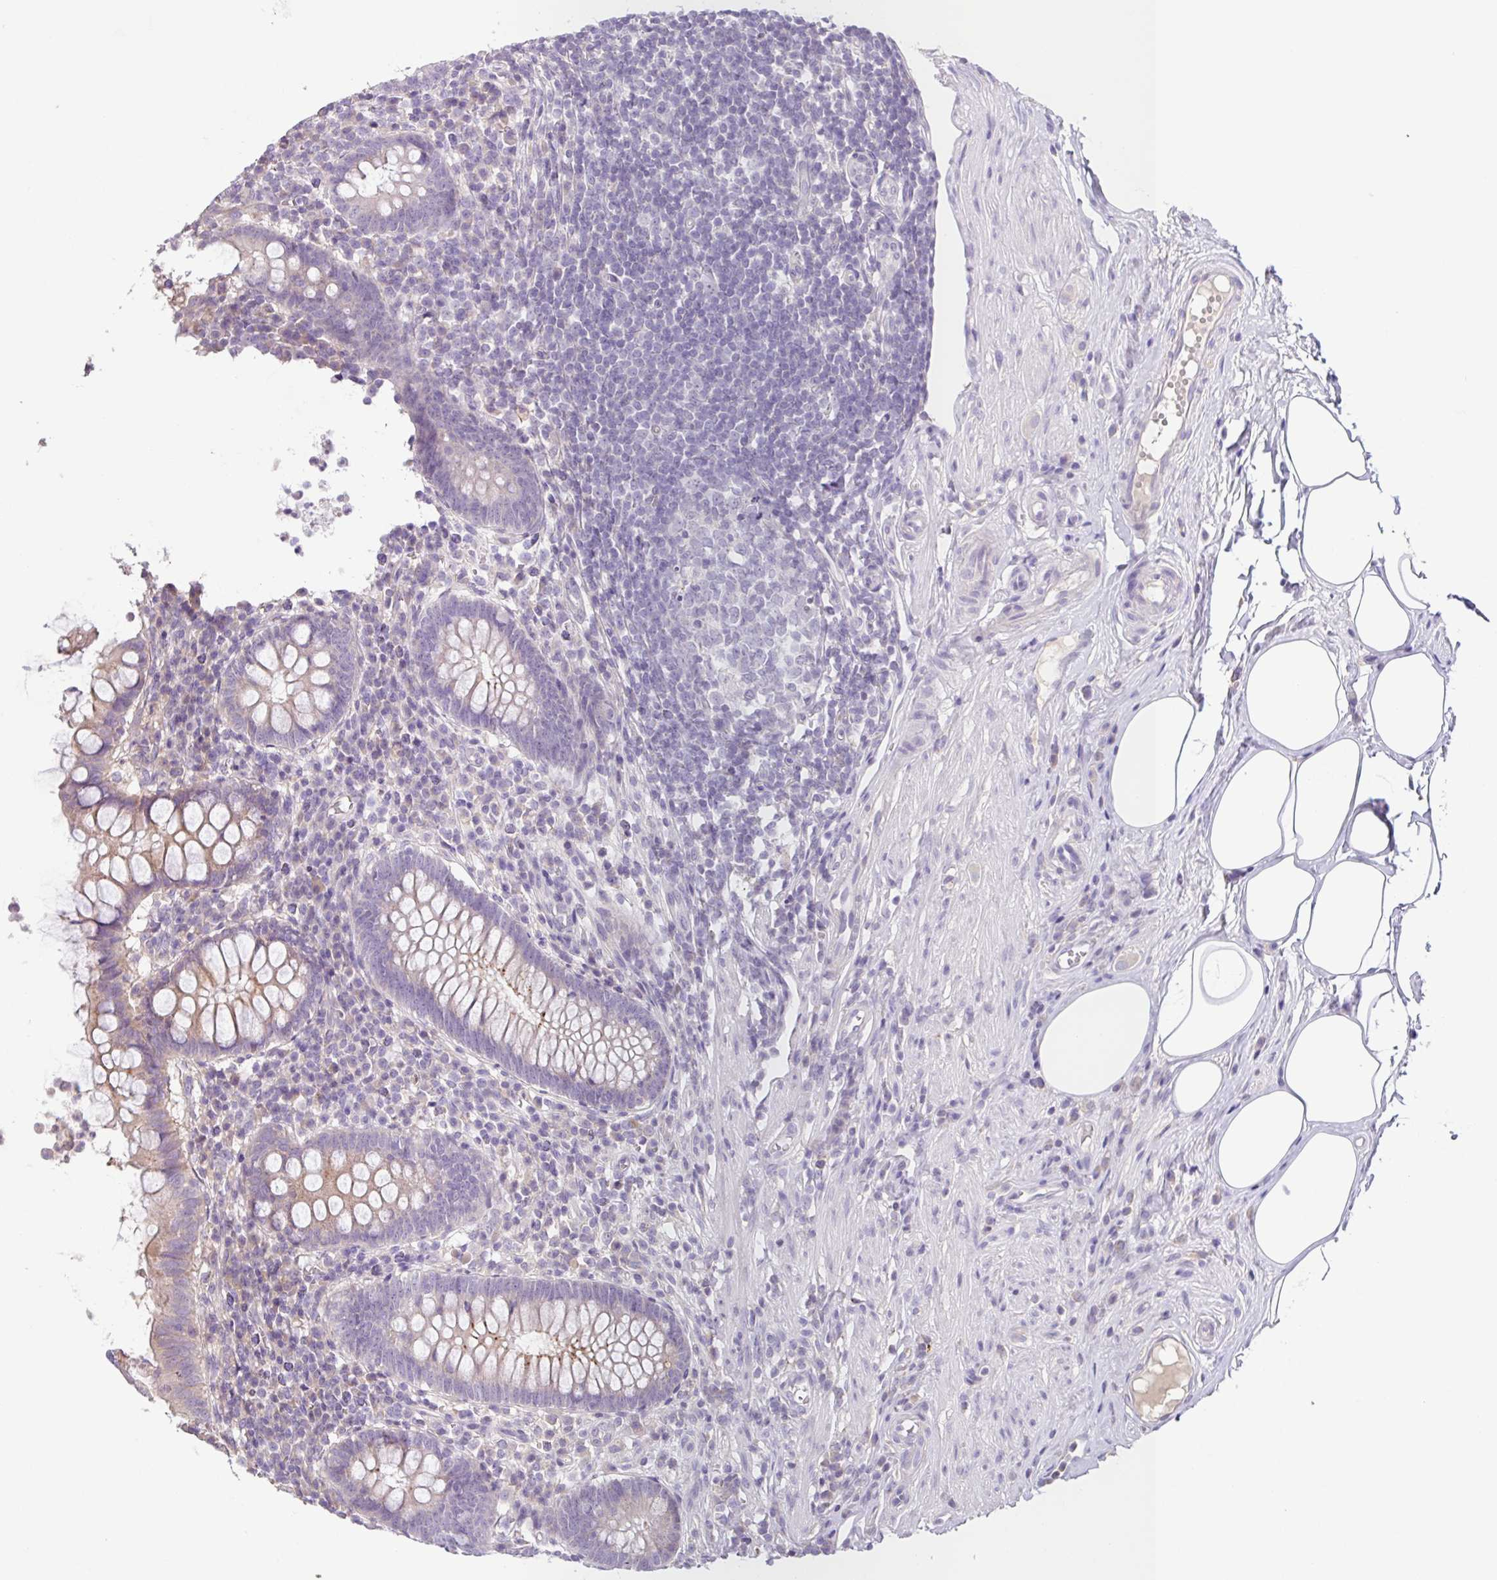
{"staining": {"intensity": "weak", "quantity": "<25%", "location": "cytoplasmic/membranous"}, "tissue": "appendix", "cell_type": "Glandular cells", "image_type": "normal", "snomed": [{"axis": "morphology", "description": "Normal tissue, NOS"}, {"axis": "topography", "description": "Appendix"}], "caption": "Immunohistochemistry image of benign appendix: human appendix stained with DAB demonstrates no significant protein expression in glandular cells.", "gene": "SFTPB", "patient": {"sex": "female", "age": 56}}